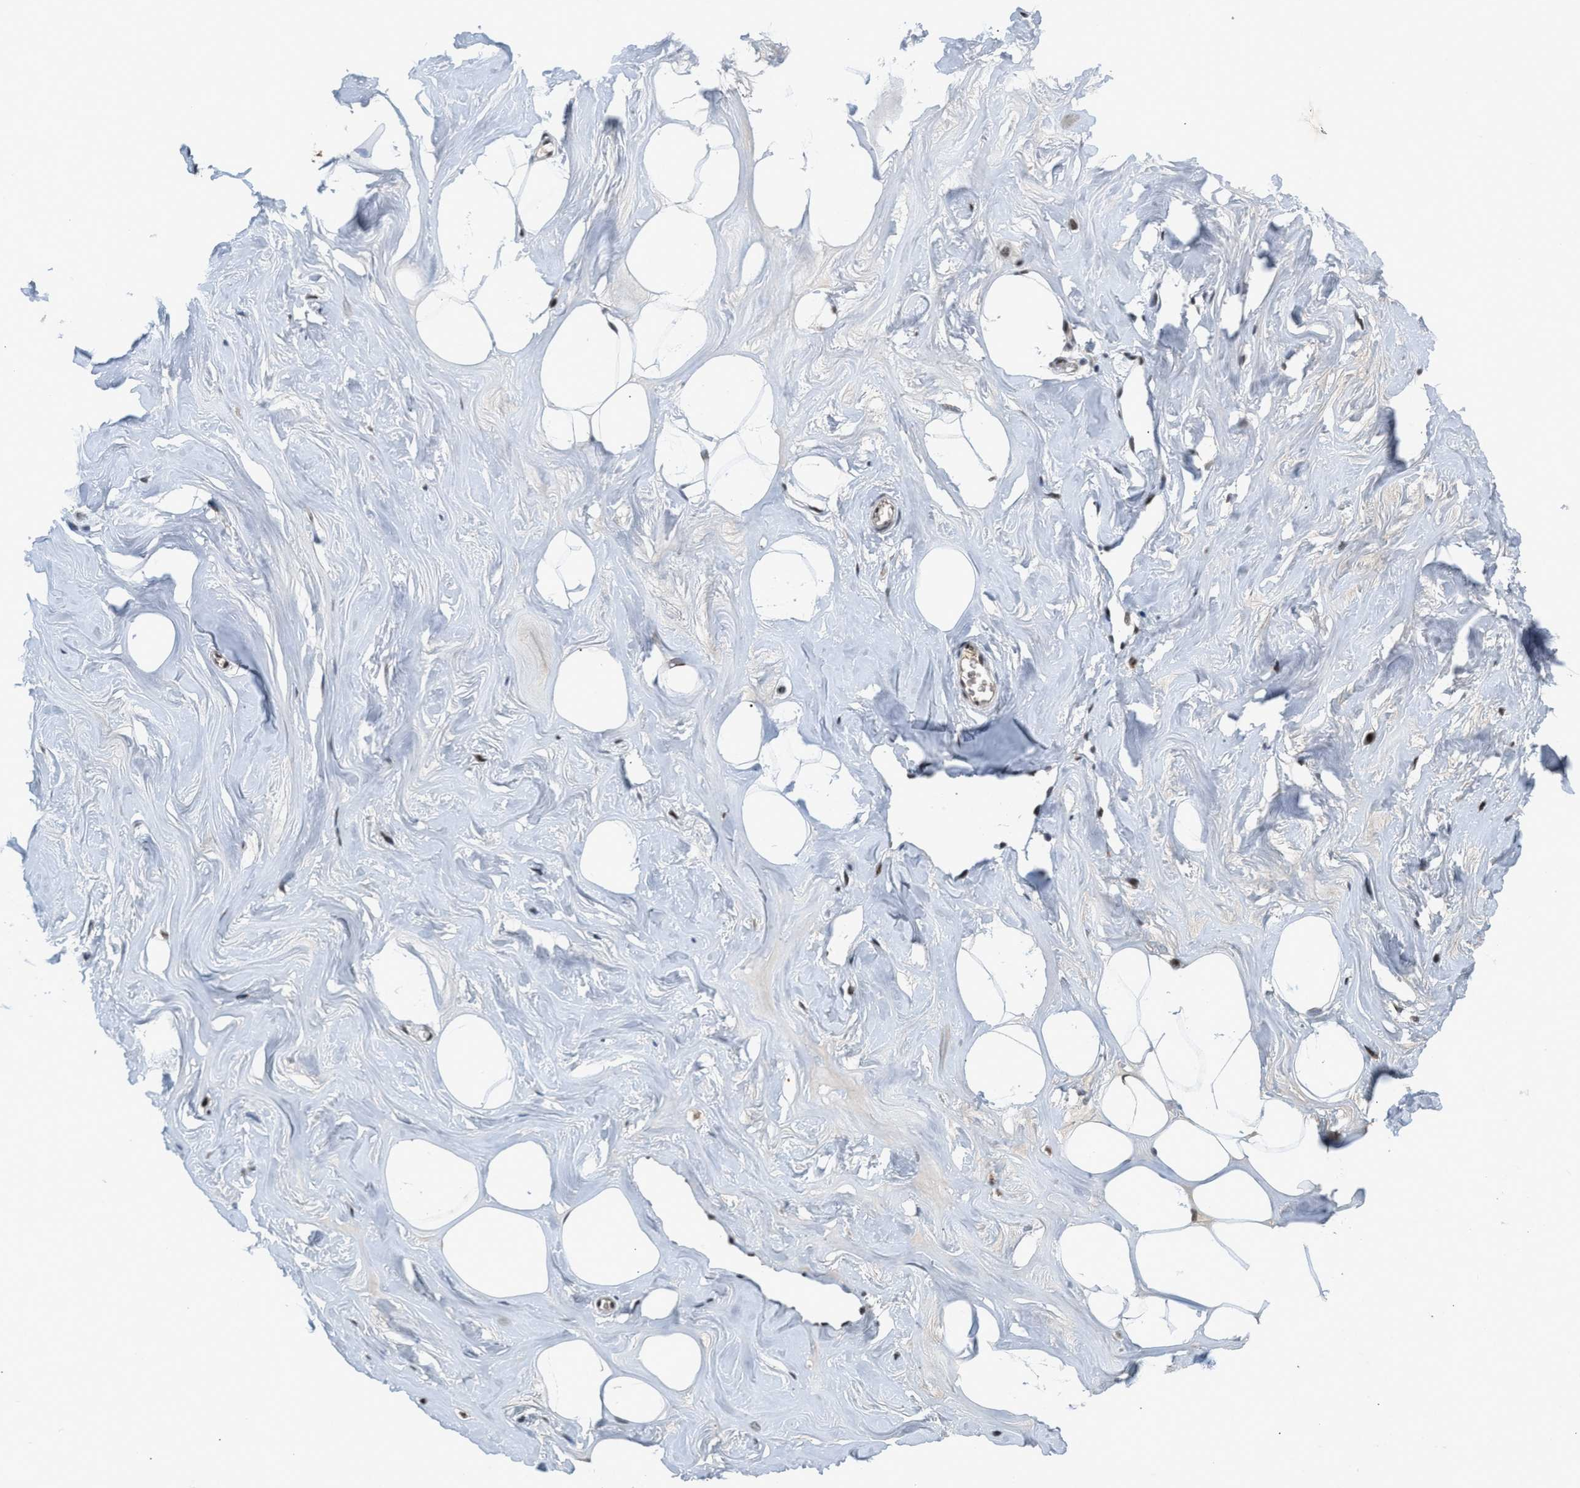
{"staining": {"intensity": "moderate", "quantity": ">75%", "location": "cytoplasmic/membranous,nuclear"}, "tissue": "adipose tissue", "cell_type": "Adipocytes", "image_type": "normal", "snomed": [{"axis": "morphology", "description": "Normal tissue, NOS"}, {"axis": "morphology", "description": "Fibrosis, NOS"}, {"axis": "topography", "description": "Breast"}, {"axis": "topography", "description": "Adipose tissue"}], "caption": "Brown immunohistochemical staining in benign adipose tissue displays moderate cytoplasmic/membranous,nuclear expression in approximately >75% of adipocytes.", "gene": "PRPF4", "patient": {"sex": "female", "age": 39}}